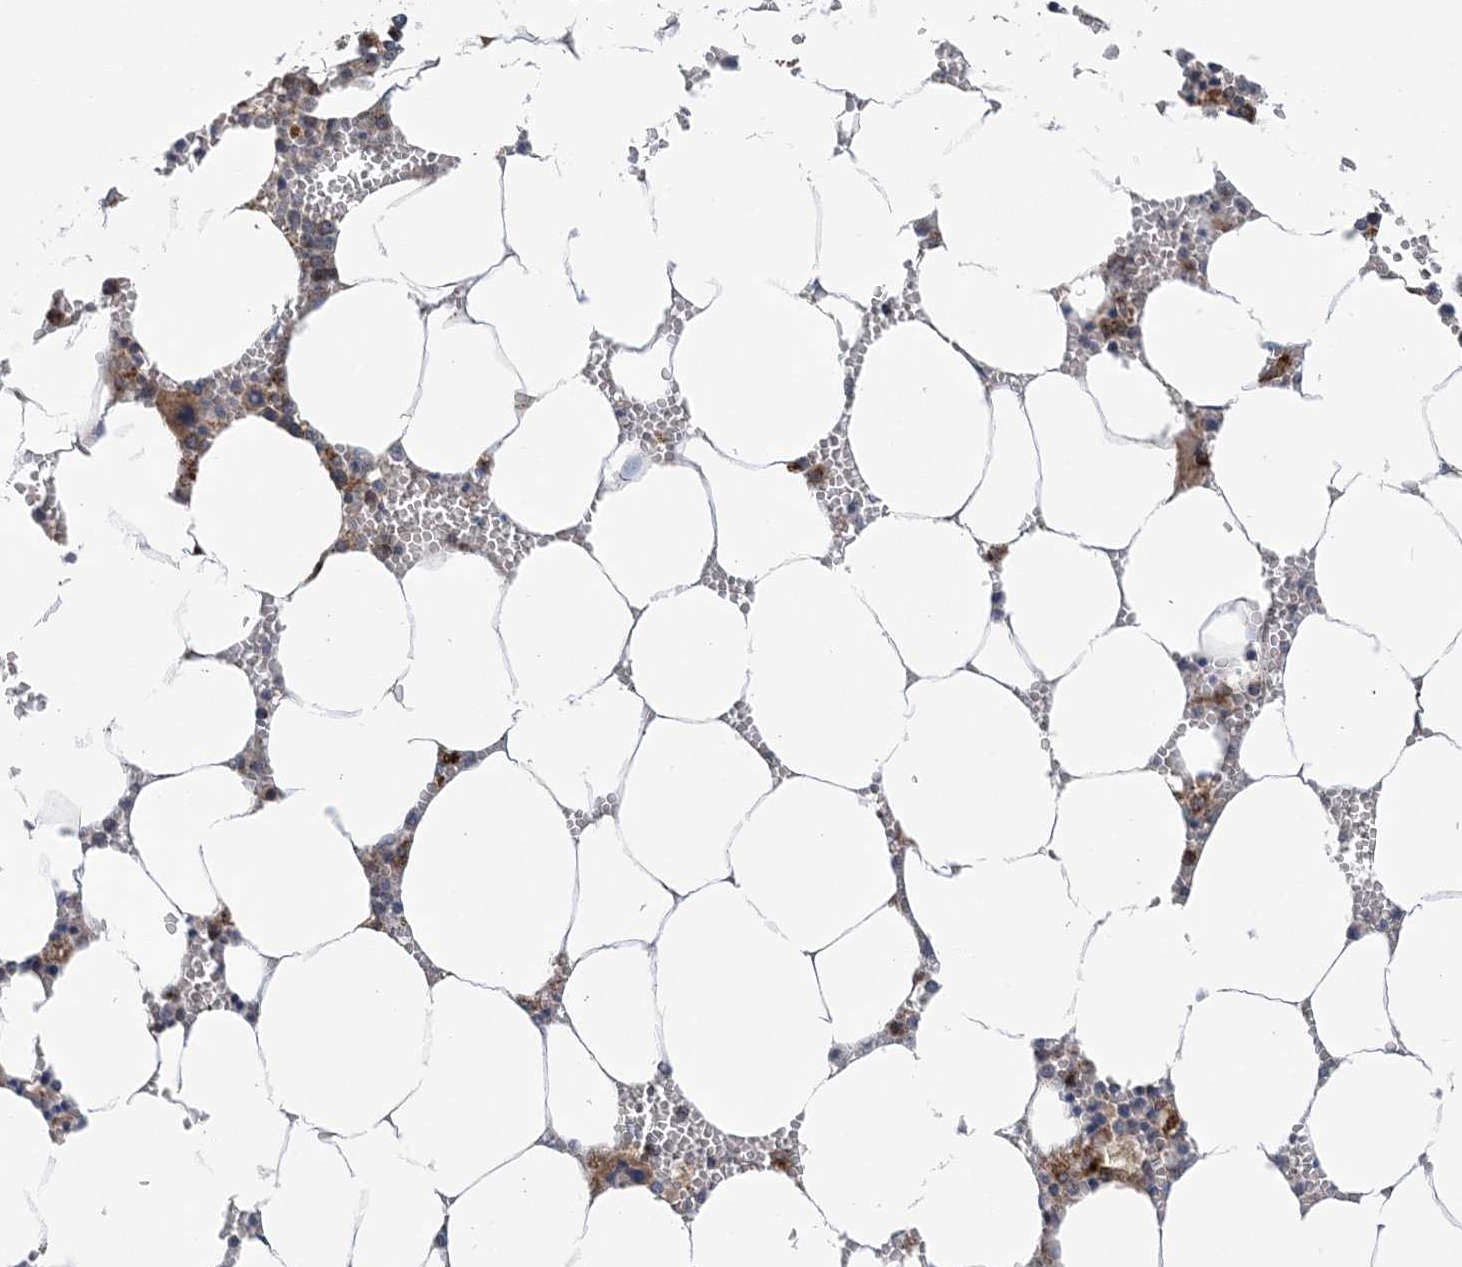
{"staining": {"intensity": "moderate", "quantity": "<25%", "location": "cytoplasmic/membranous"}, "tissue": "bone marrow", "cell_type": "Hematopoietic cells", "image_type": "normal", "snomed": [{"axis": "morphology", "description": "Normal tissue, NOS"}, {"axis": "topography", "description": "Bone marrow"}], "caption": "DAB (3,3'-diaminobenzidine) immunohistochemical staining of normal human bone marrow displays moderate cytoplasmic/membranous protein staining in approximately <25% of hematopoietic cells. (IHC, brightfield microscopy, high magnification).", "gene": "COPE", "patient": {"sex": "male", "age": 70}}